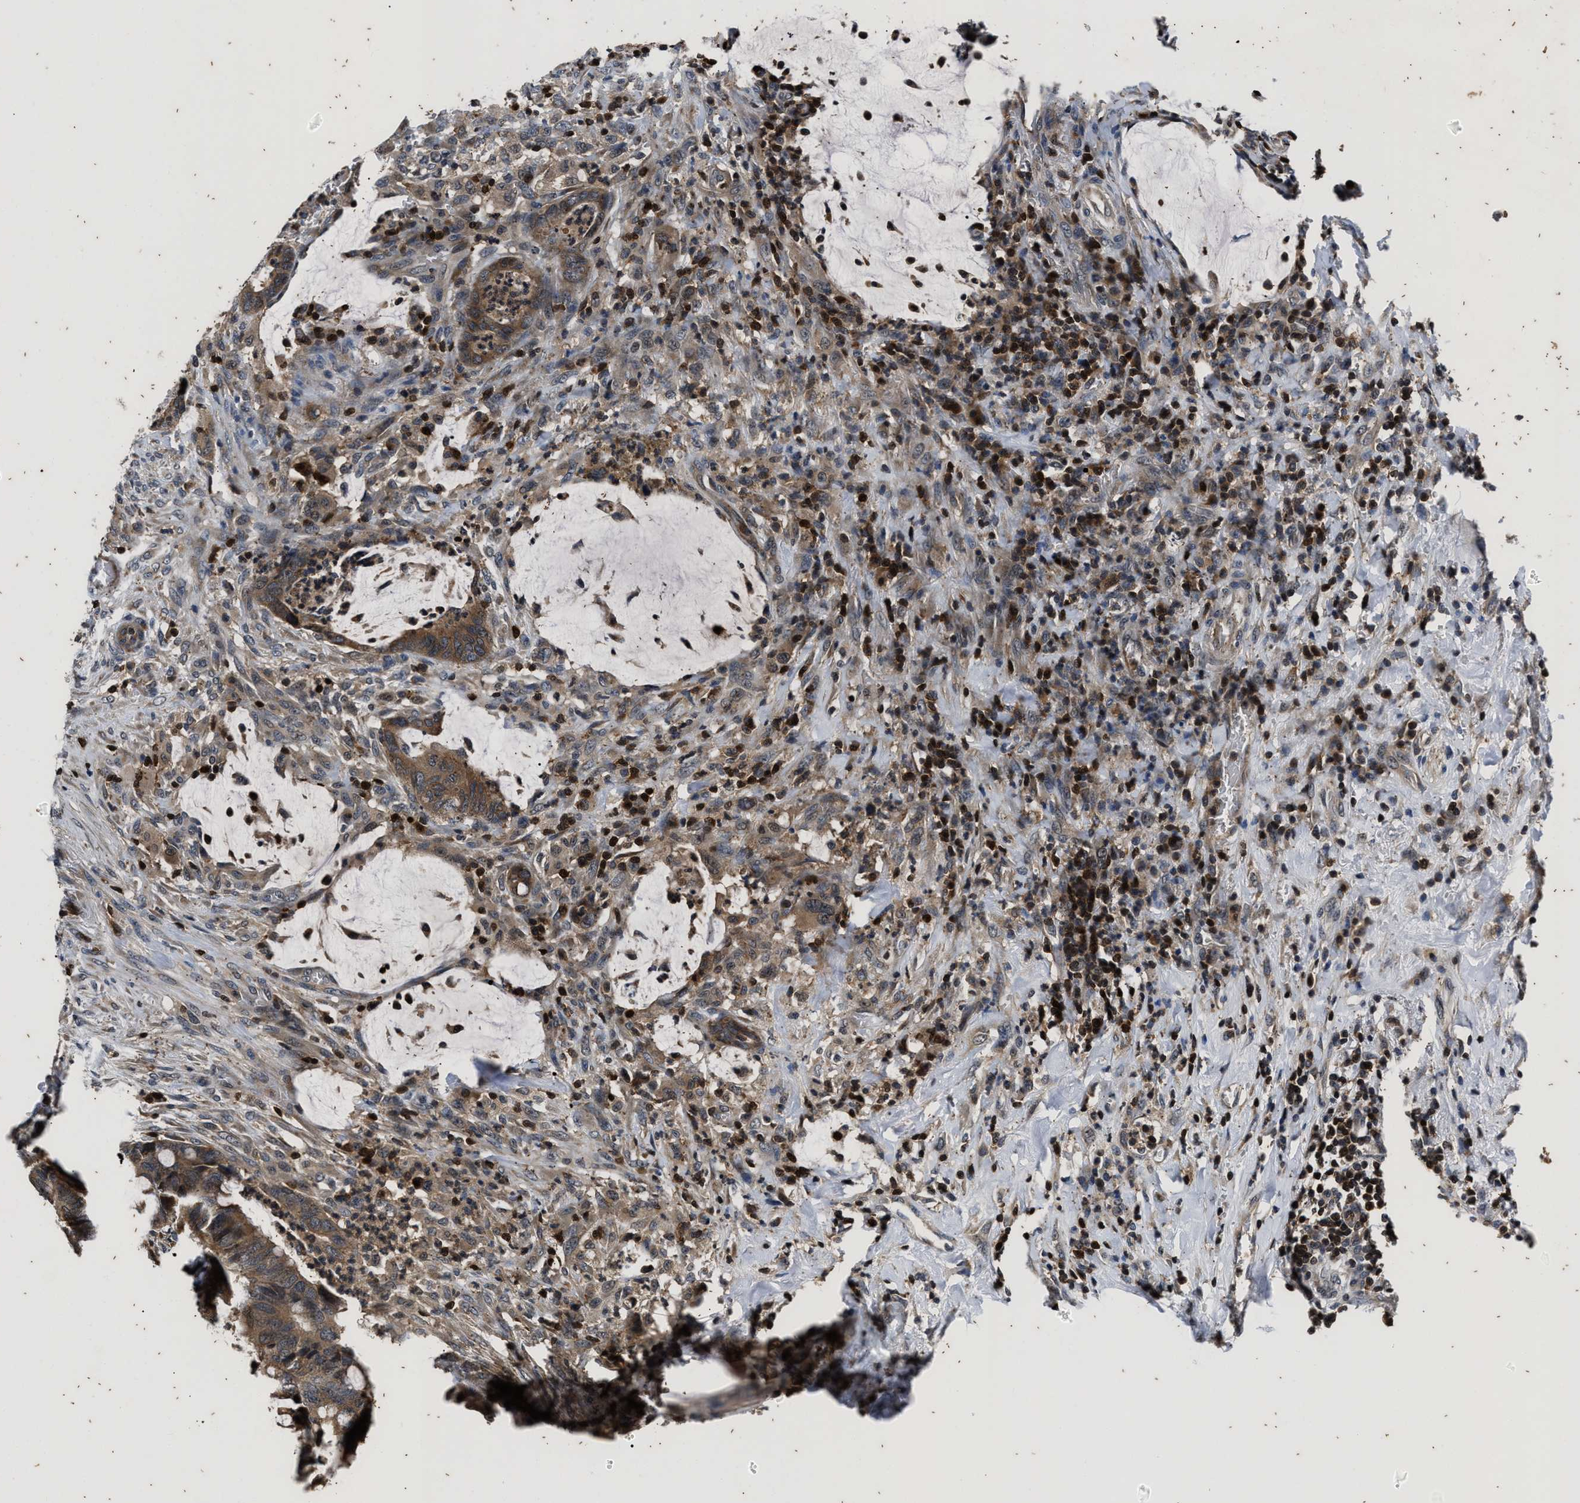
{"staining": {"intensity": "moderate", "quantity": ">75%", "location": "cytoplasmic/membranous"}, "tissue": "colorectal cancer", "cell_type": "Tumor cells", "image_type": "cancer", "snomed": [{"axis": "morphology", "description": "Normal tissue, NOS"}, {"axis": "morphology", "description": "Adenocarcinoma, NOS"}, {"axis": "topography", "description": "Rectum"}, {"axis": "topography", "description": "Peripheral nerve tissue"}], "caption": "This is a histology image of immunohistochemistry (IHC) staining of colorectal adenocarcinoma, which shows moderate positivity in the cytoplasmic/membranous of tumor cells.", "gene": "PTPN7", "patient": {"sex": "male", "age": 92}}